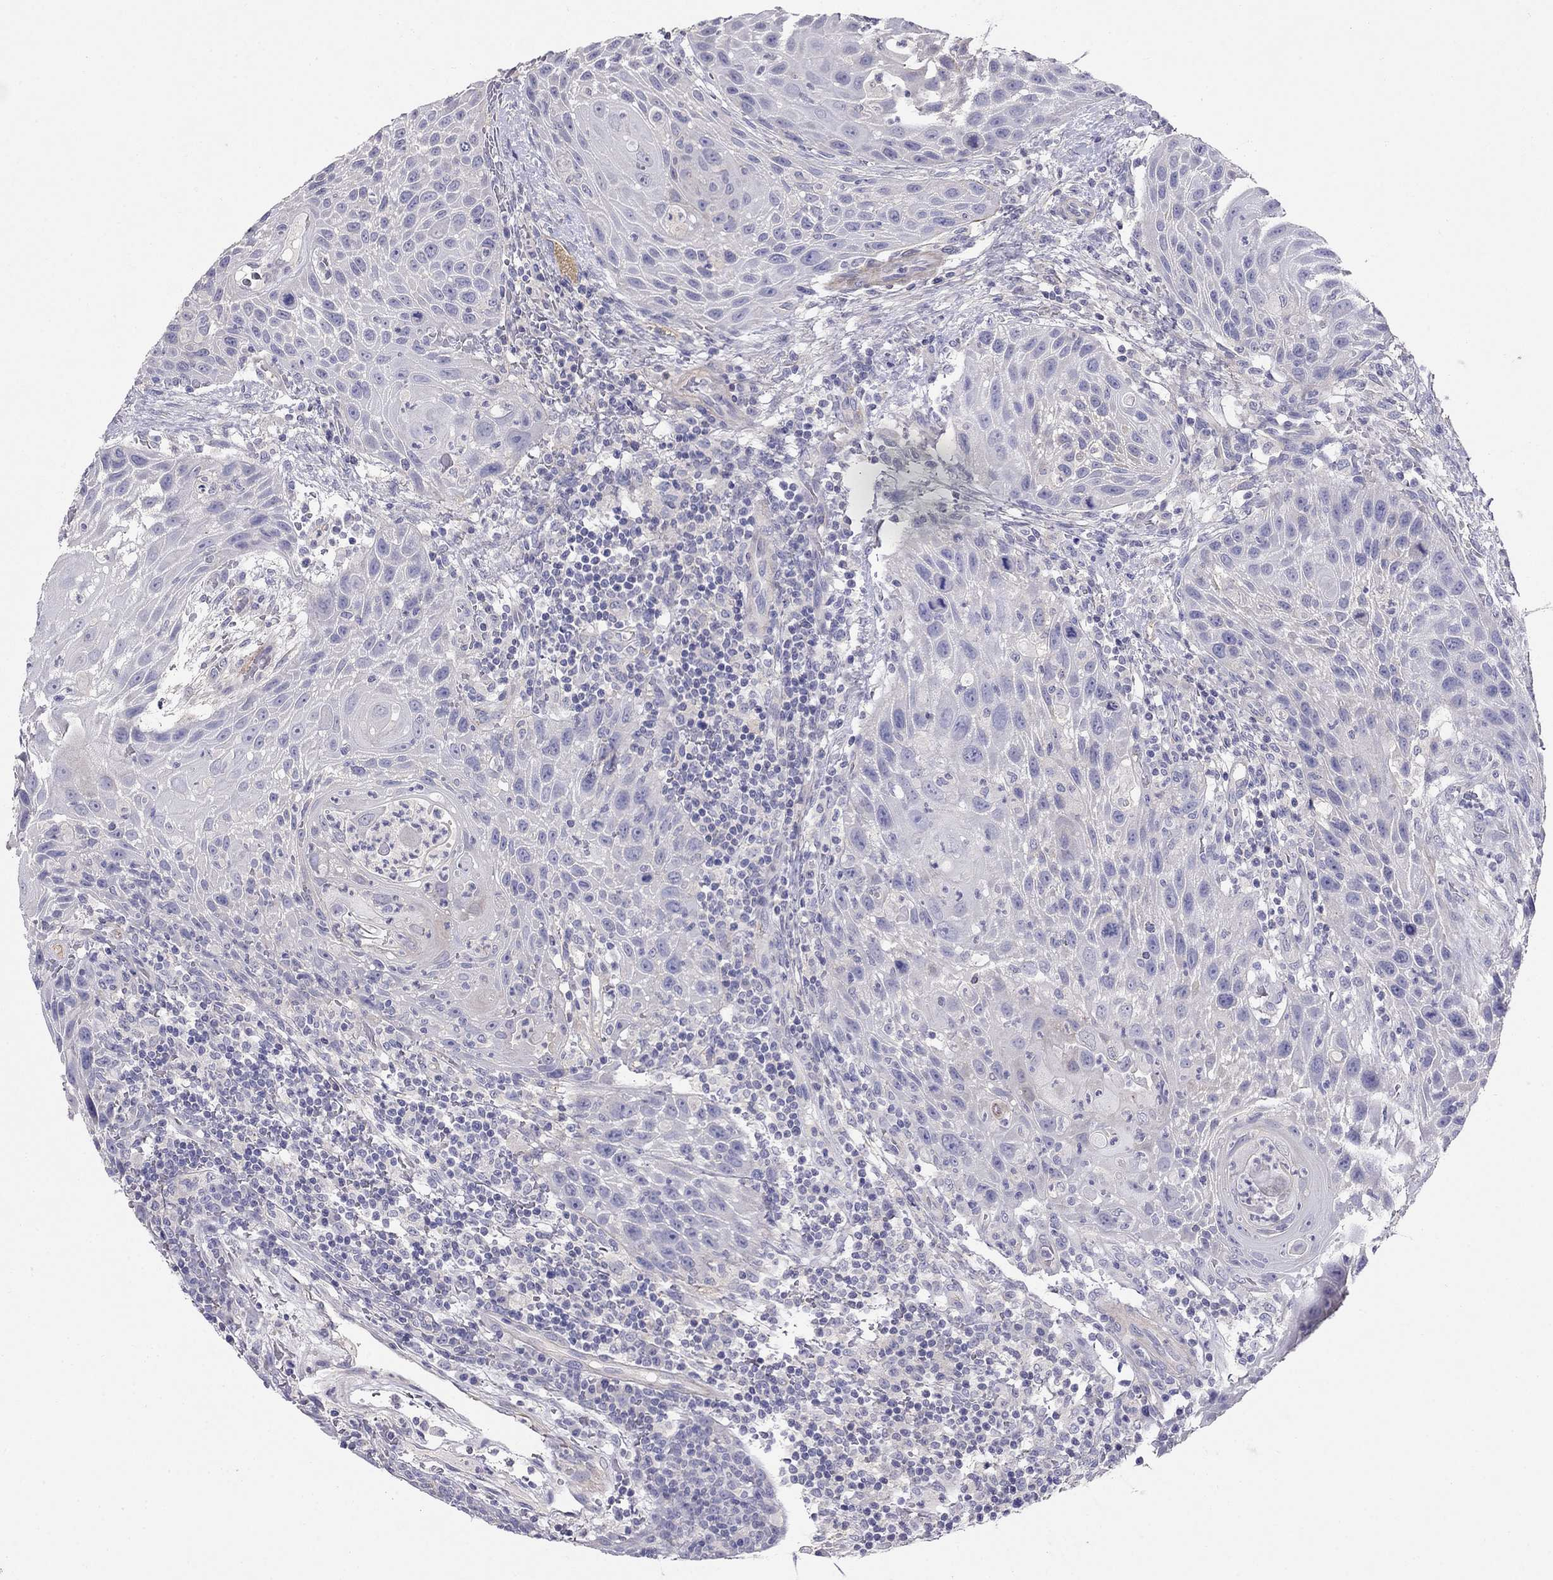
{"staining": {"intensity": "negative", "quantity": "none", "location": "none"}, "tissue": "head and neck cancer", "cell_type": "Tumor cells", "image_type": "cancer", "snomed": [{"axis": "morphology", "description": "Squamous cell carcinoma, NOS"}, {"axis": "topography", "description": "Head-Neck"}], "caption": "Immunohistochemistry (IHC) of human head and neck cancer shows no expression in tumor cells. Brightfield microscopy of IHC stained with DAB (brown) and hematoxylin (blue), captured at high magnification.", "gene": "LY6H", "patient": {"sex": "male", "age": 69}}